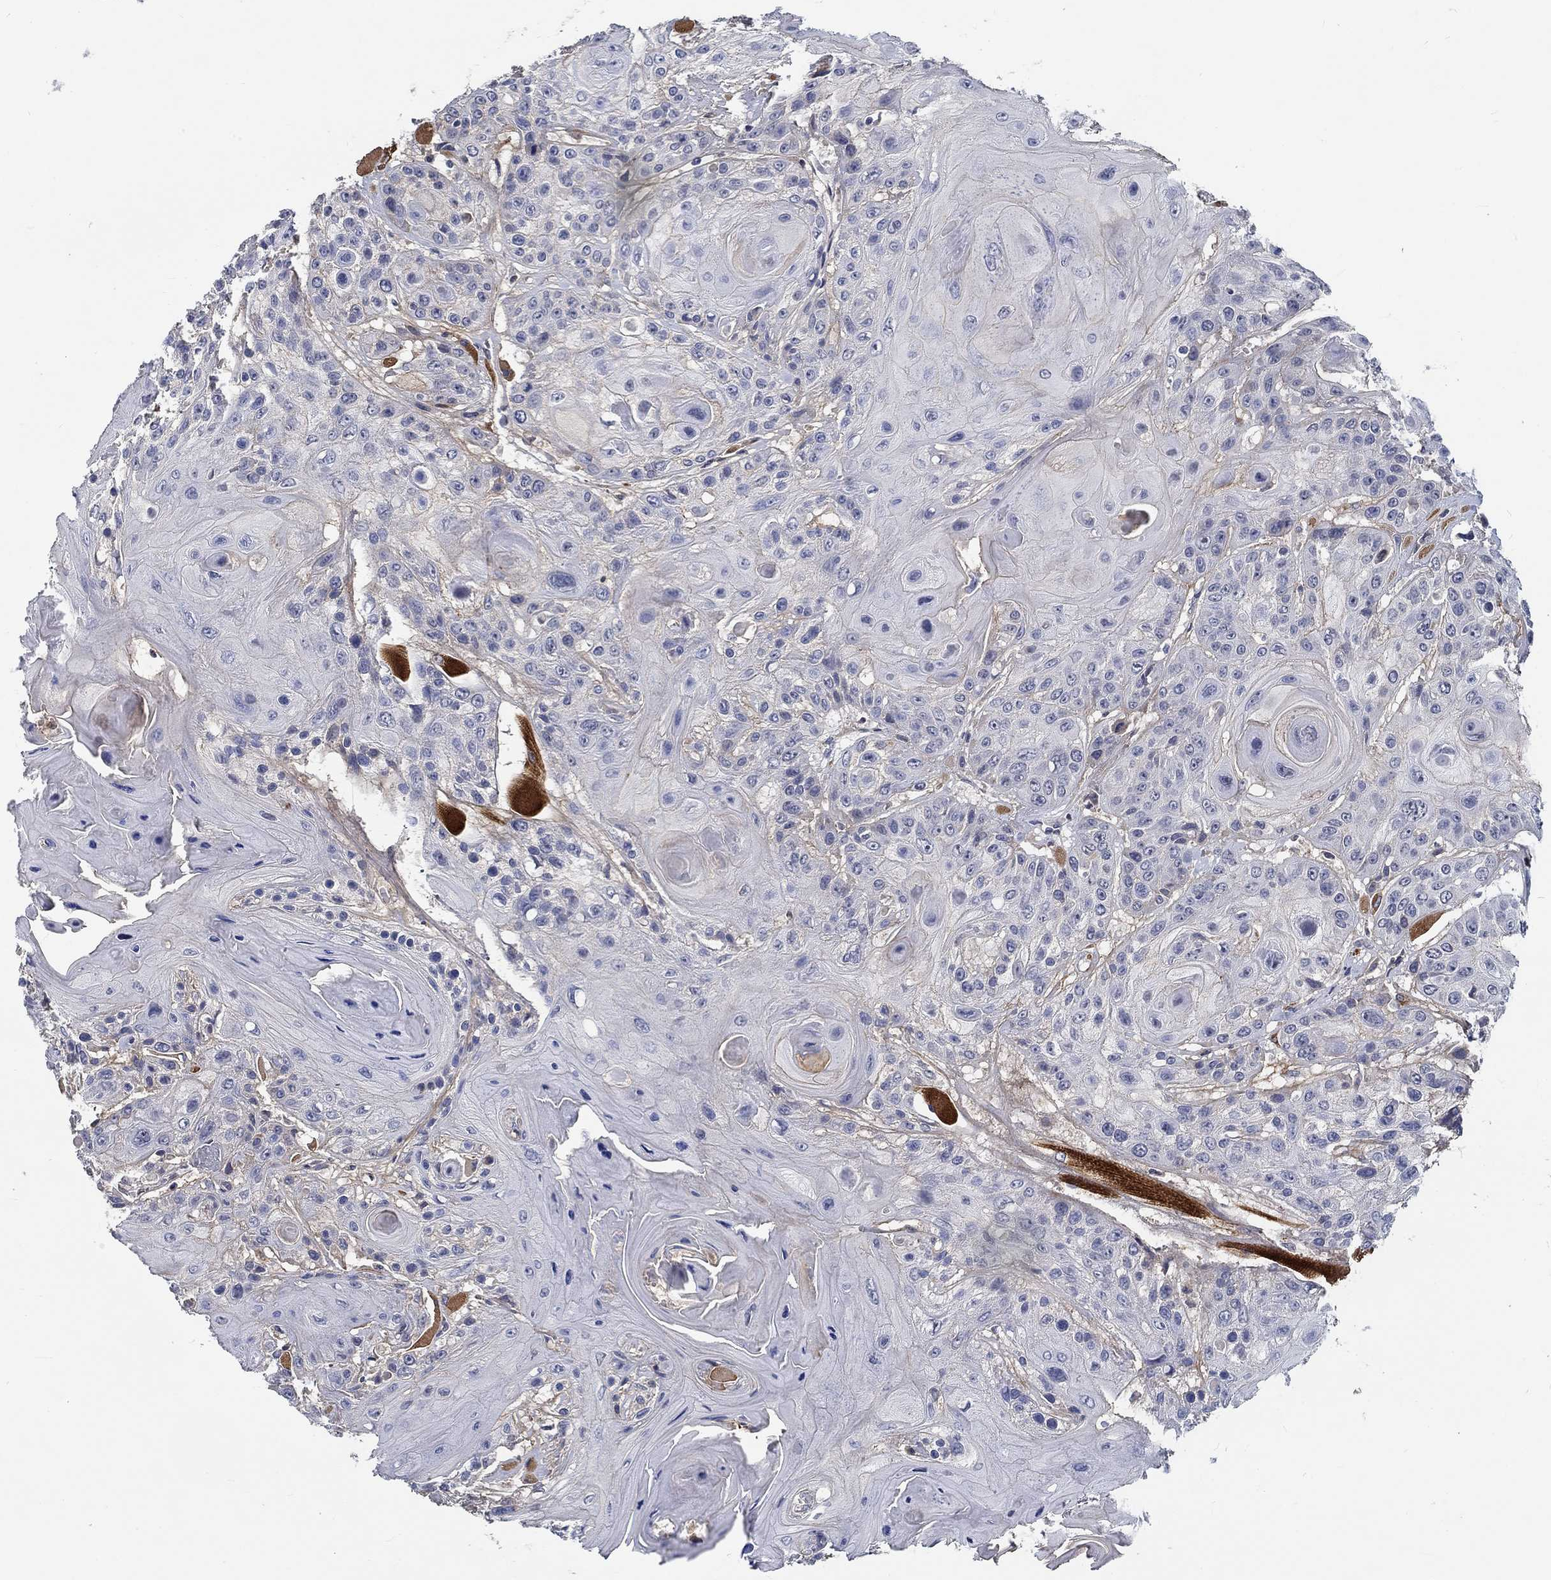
{"staining": {"intensity": "negative", "quantity": "none", "location": "none"}, "tissue": "head and neck cancer", "cell_type": "Tumor cells", "image_type": "cancer", "snomed": [{"axis": "morphology", "description": "Squamous cell carcinoma, NOS"}, {"axis": "topography", "description": "Head-Neck"}], "caption": "Human head and neck cancer stained for a protein using IHC displays no expression in tumor cells.", "gene": "MYBPC1", "patient": {"sex": "female", "age": 59}}